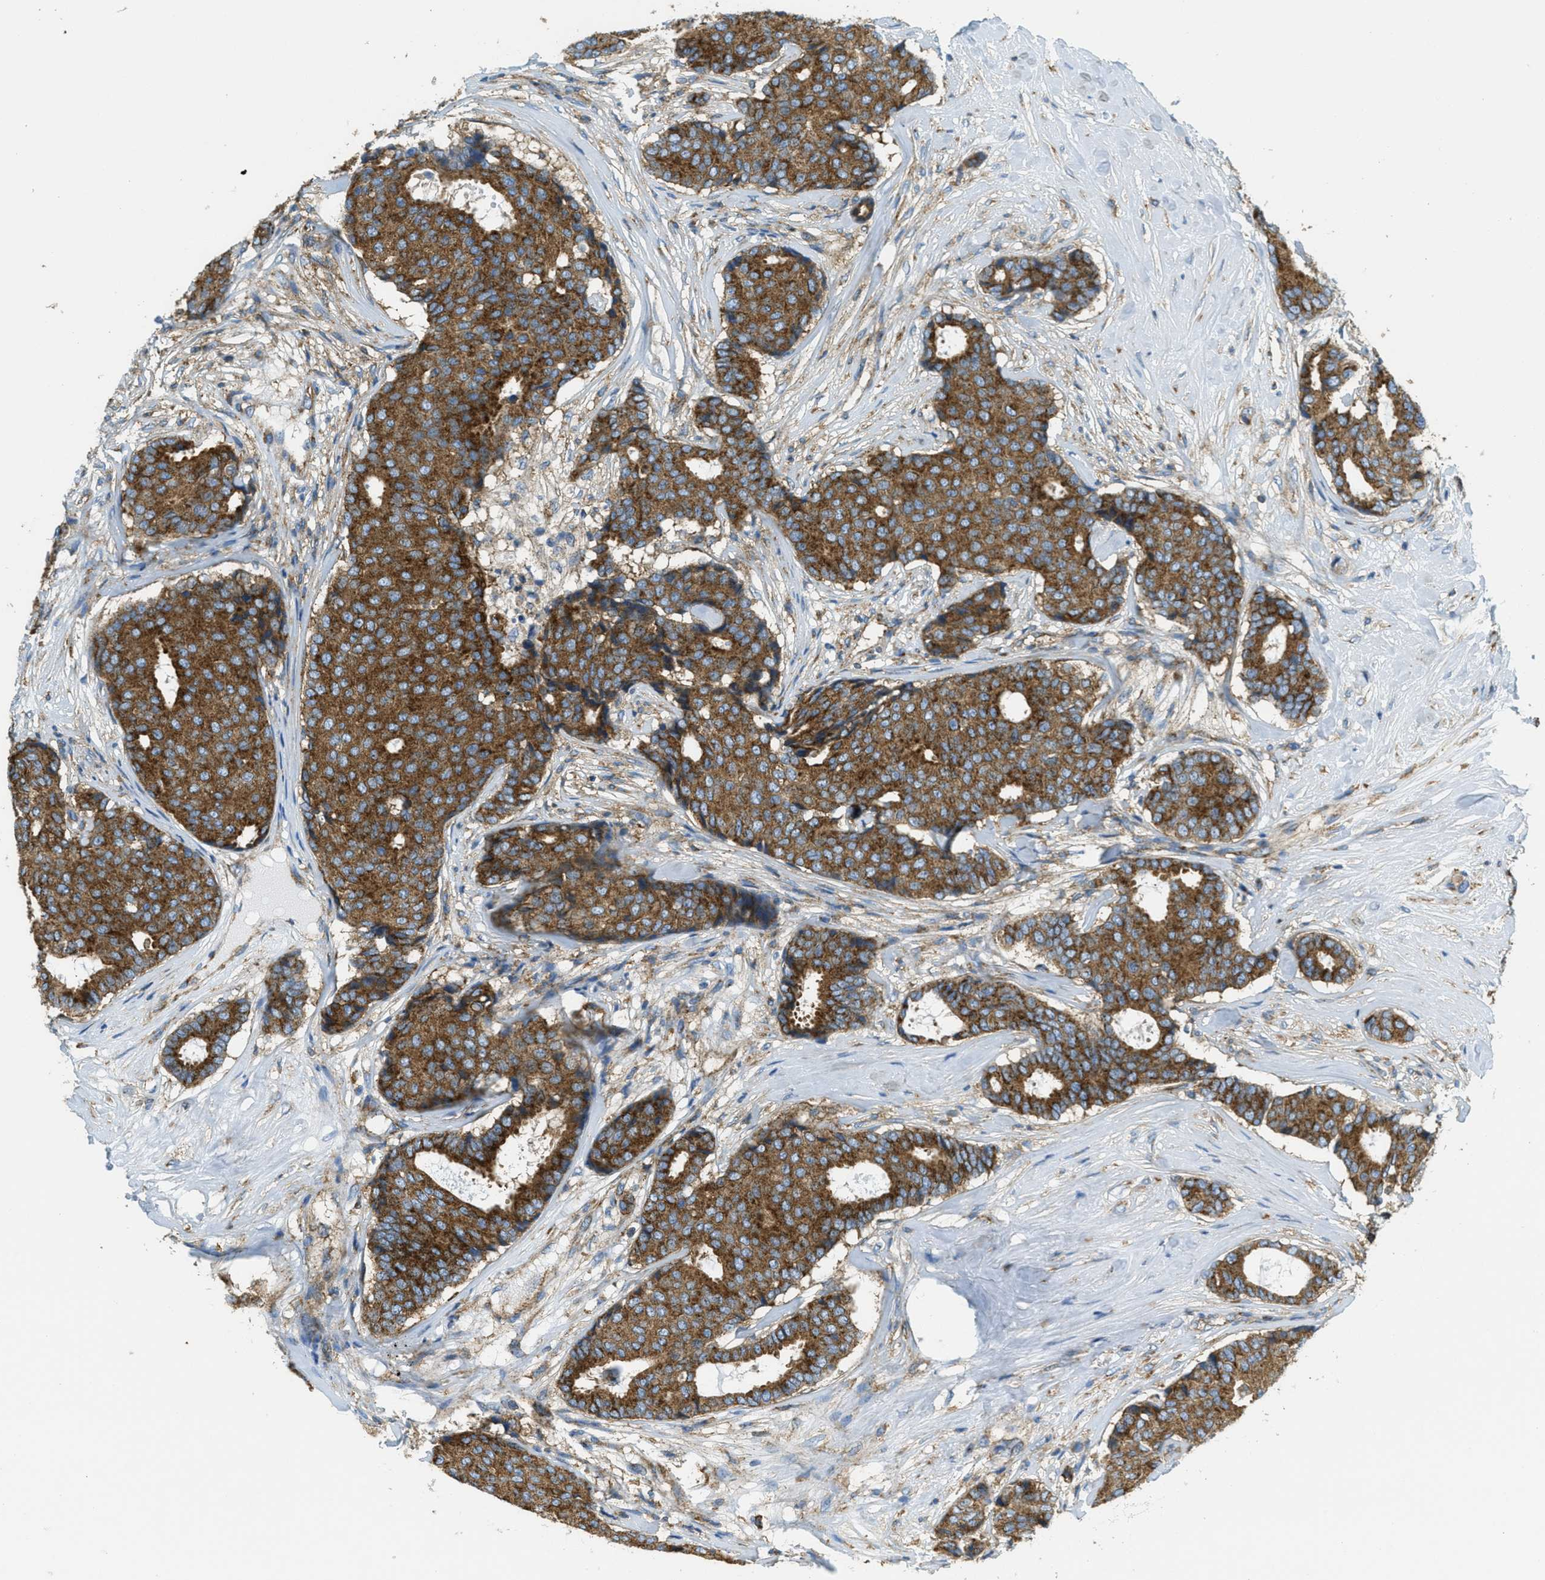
{"staining": {"intensity": "strong", "quantity": ">75%", "location": "cytoplasmic/membranous"}, "tissue": "breast cancer", "cell_type": "Tumor cells", "image_type": "cancer", "snomed": [{"axis": "morphology", "description": "Duct carcinoma"}, {"axis": "topography", "description": "Breast"}], "caption": "This image exhibits immunohistochemistry (IHC) staining of breast cancer, with high strong cytoplasmic/membranous staining in about >75% of tumor cells.", "gene": "AP2B1", "patient": {"sex": "female", "age": 75}}